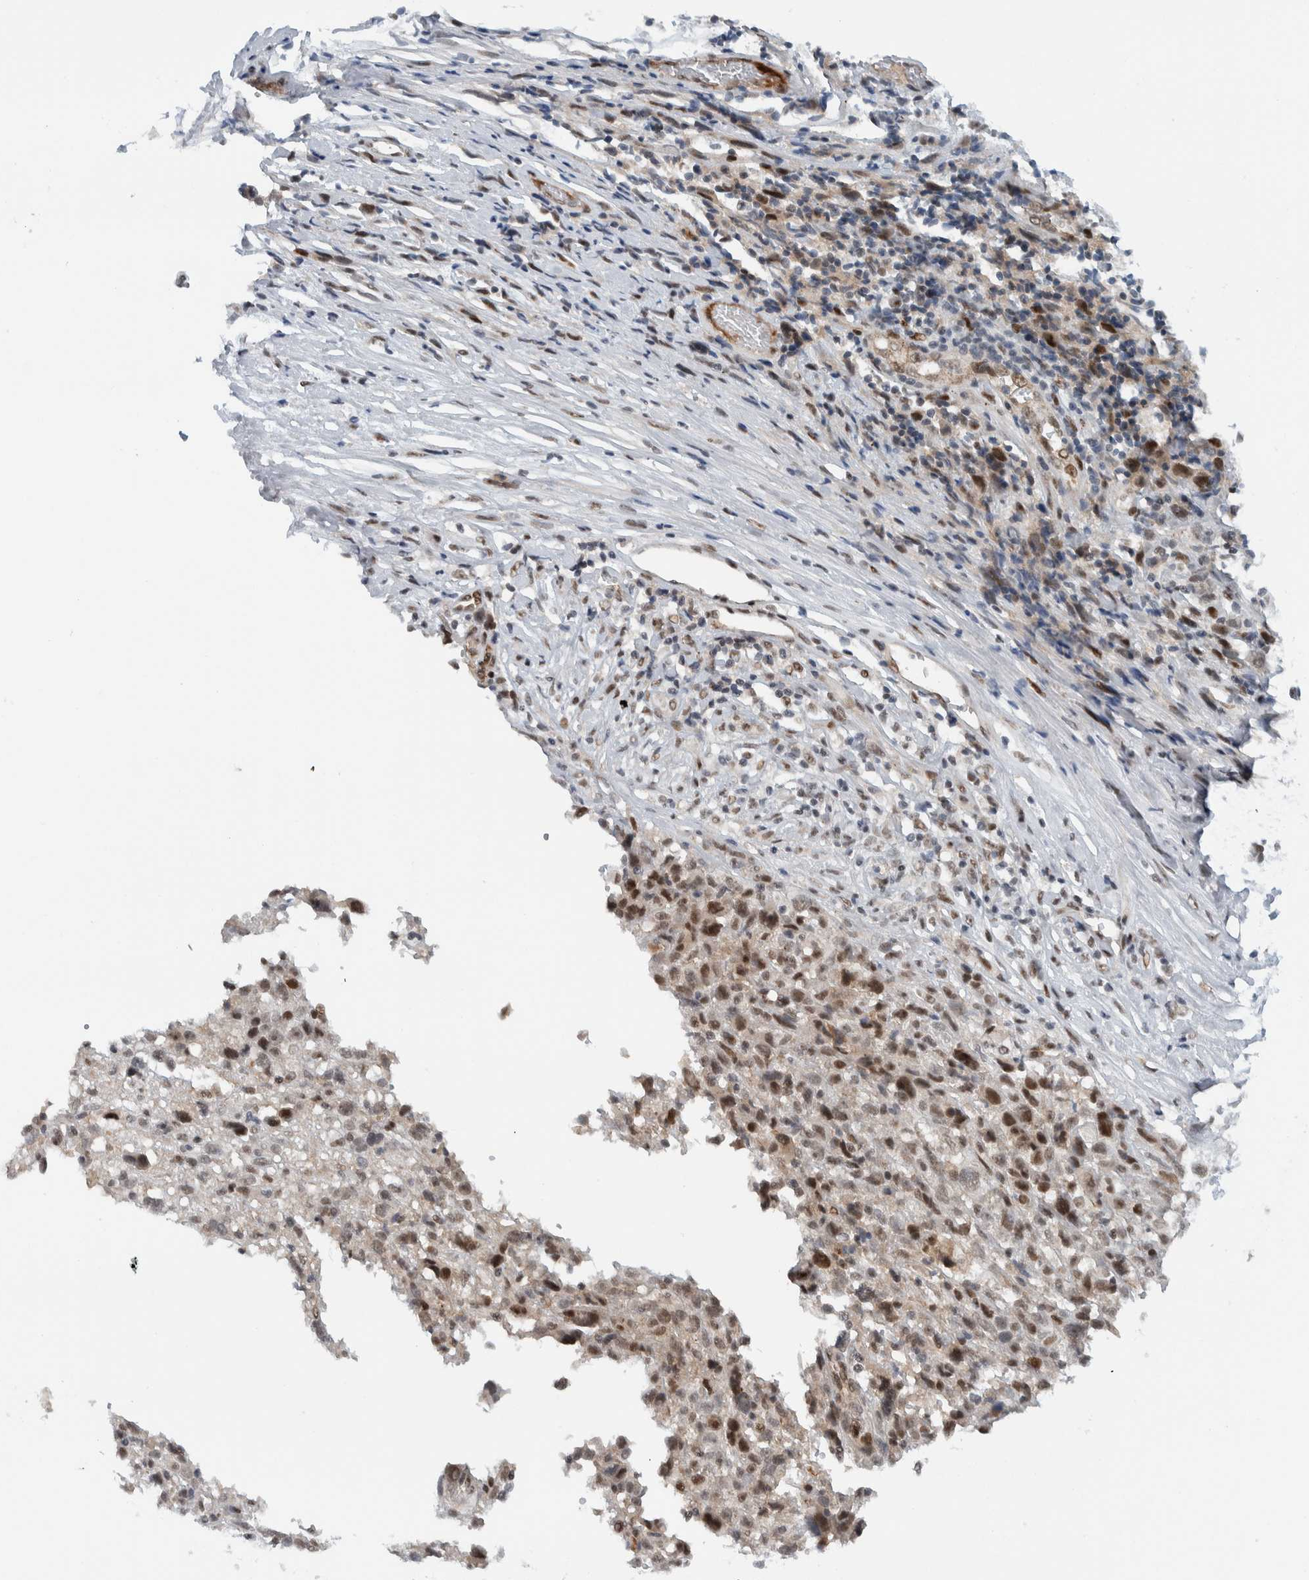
{"staining": {"intensity": "moderate", "quantity": "<25%", "location": "nuclear"}, "tissue": "melanoma", "cell_type": "Tumor cells", "image_type": "cancer", "snomed": [{"axis": "morphology", "description": "Malignant melanoma, NOS"}, {"axis": "topography", "description": "Skin"}], "caption": "High-power microscopy captured an IHC photomicrograph of malignant melanoma, revealing moderate nuclear expression in approximately <25% of tumor cells.", "gene": "ZFP91", "patient": {"sex": "female", "age": 55}}